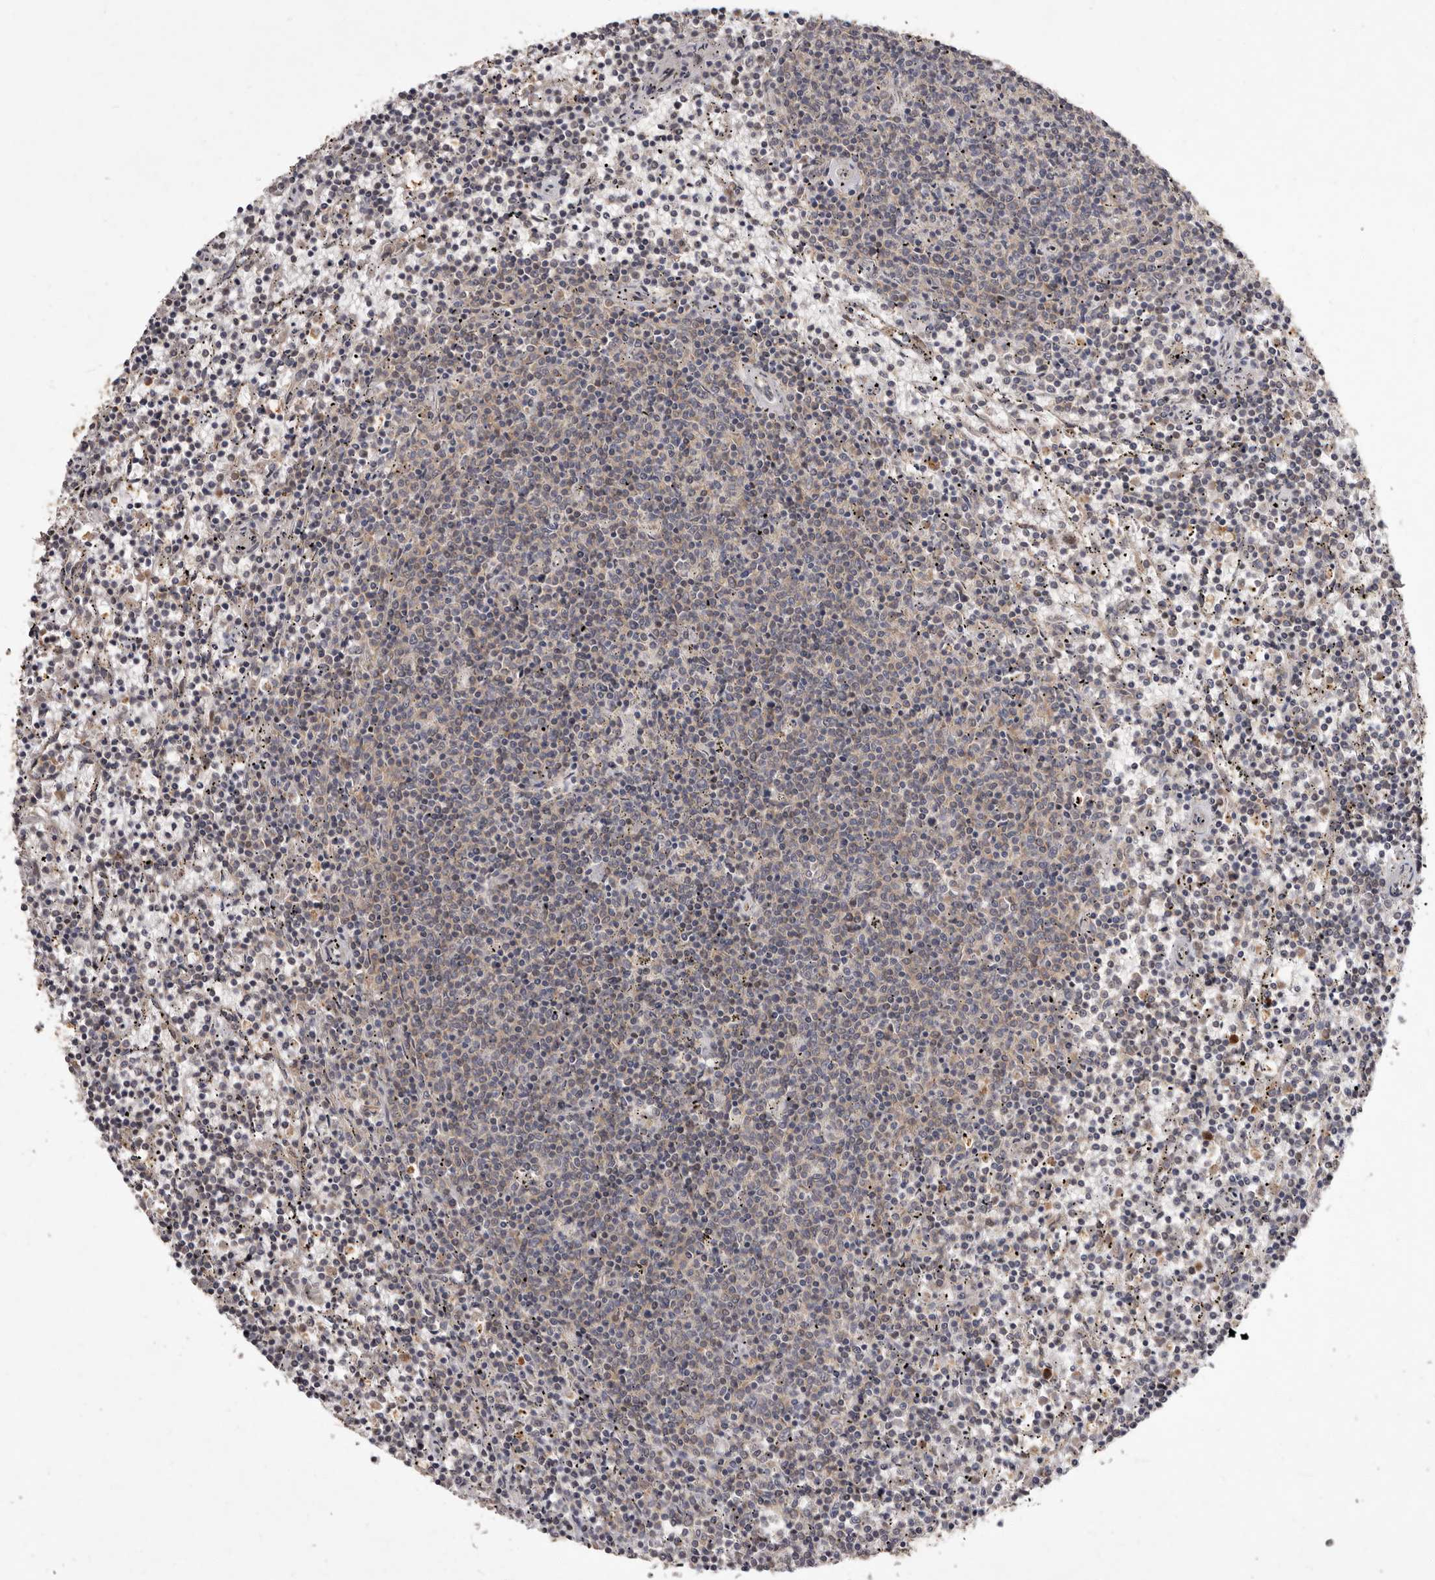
{"staining": {"intensity": "negative", "quantity": "none", "location": "none"}, "tissue": "lymphoma", "cell_type": "Tumor cells", "image_type": "cancer", "snomed": [{"axis": "morphology", "description": "Malignant lymphoma, non-Hodgkin's type, Low grade"}, {"axis": "topography", "description": "Spleen"}], "caption": "Histopathology image shows no protein staining in tumor cells of lymphoma tissue.", "gene": "ACLY", "patient": {"sex": "female", "age": 50}}